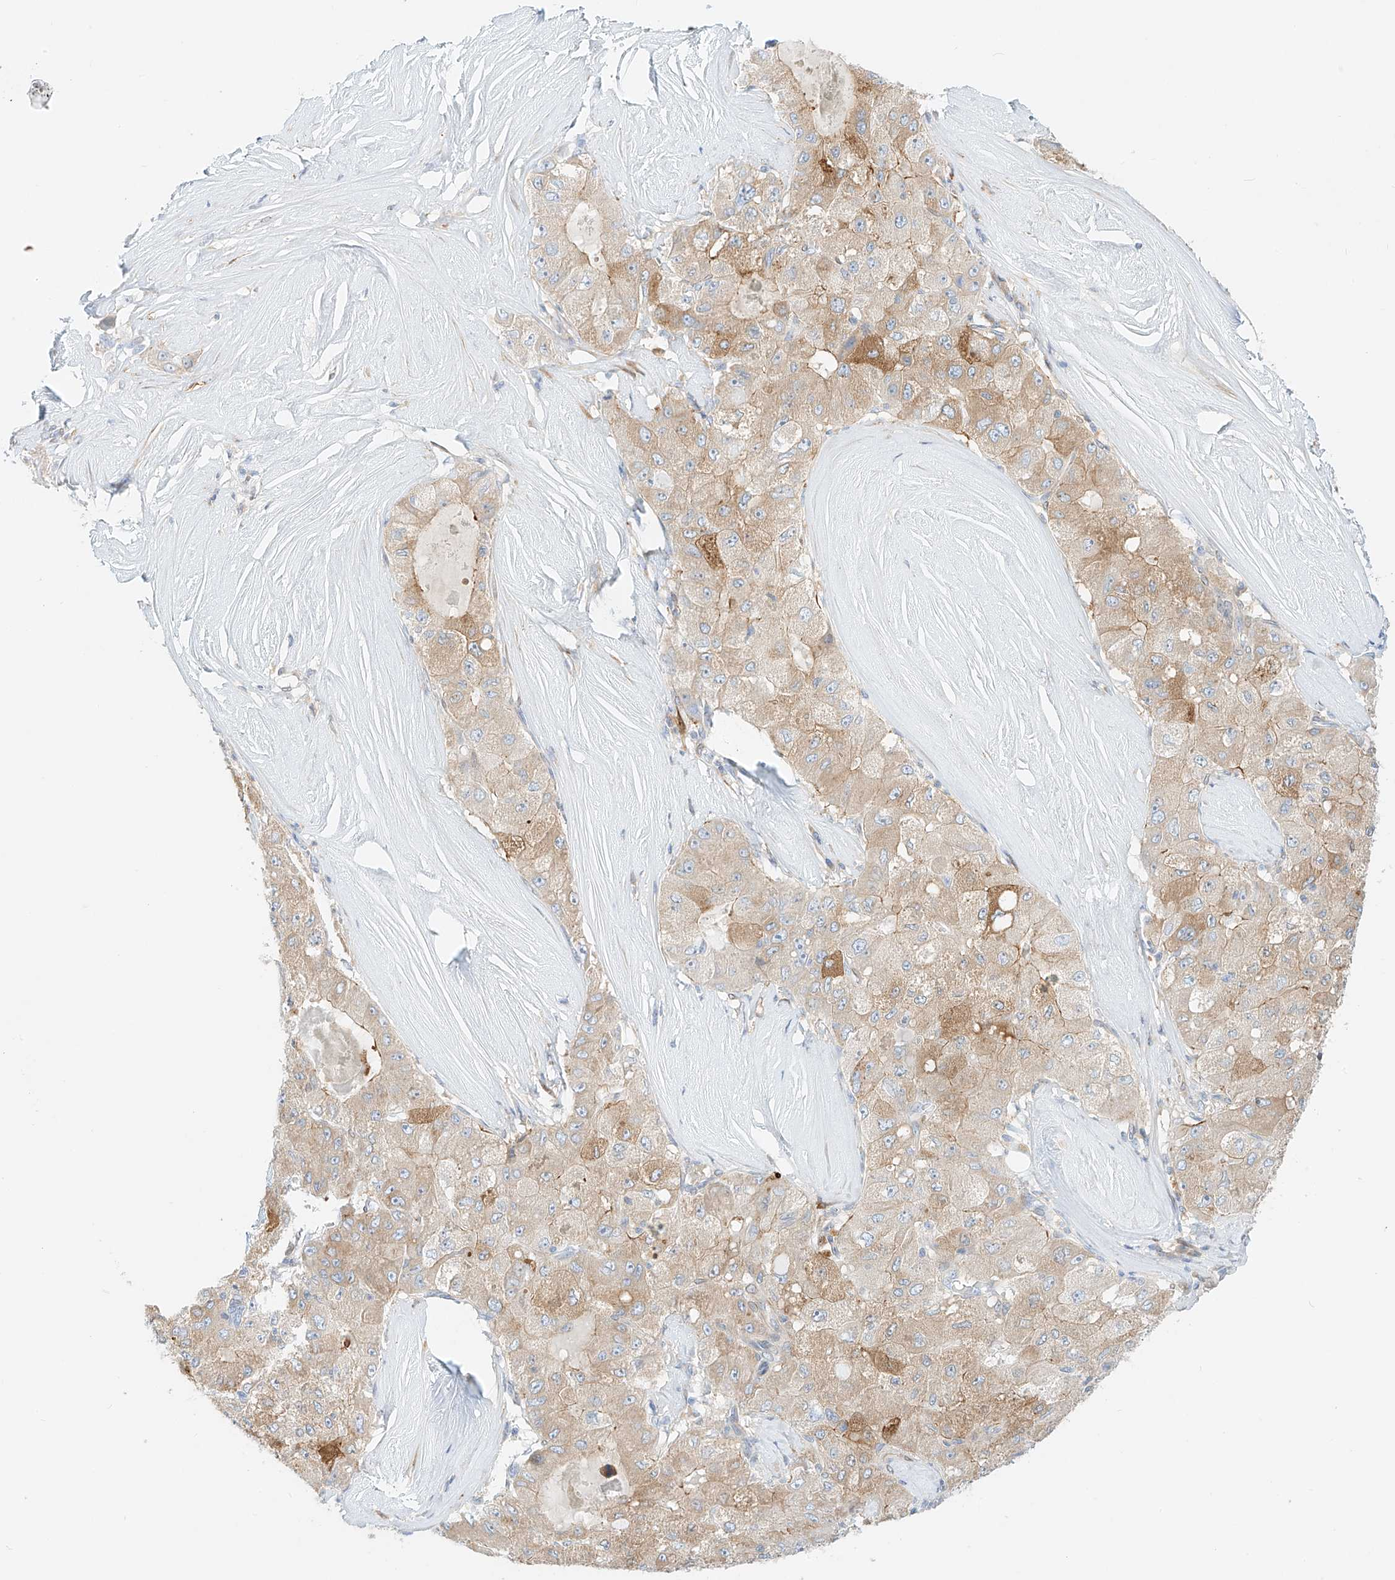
{"staining": {"intensity": "moderate", "quantity": "25%-75%", "location": "cytoplasmic/membranous"}, "tissue": "liver cancer", "cell_type": "Tumor cells", "image_type": "cancer", "snomed": [{"axis": "morphology", "description": "Carcinoma, Hepatocellular, NOS"}, {"axis": "topography", "description": "Liver"}], "caption": "A brown stain highlights moderate cytoplasmic/membranous staining of a protein in human hepatocellular carcinoma (liver) tumor cells.", "gene": "PCYOX1", "patient": {"sex": "male", "age": 80}}